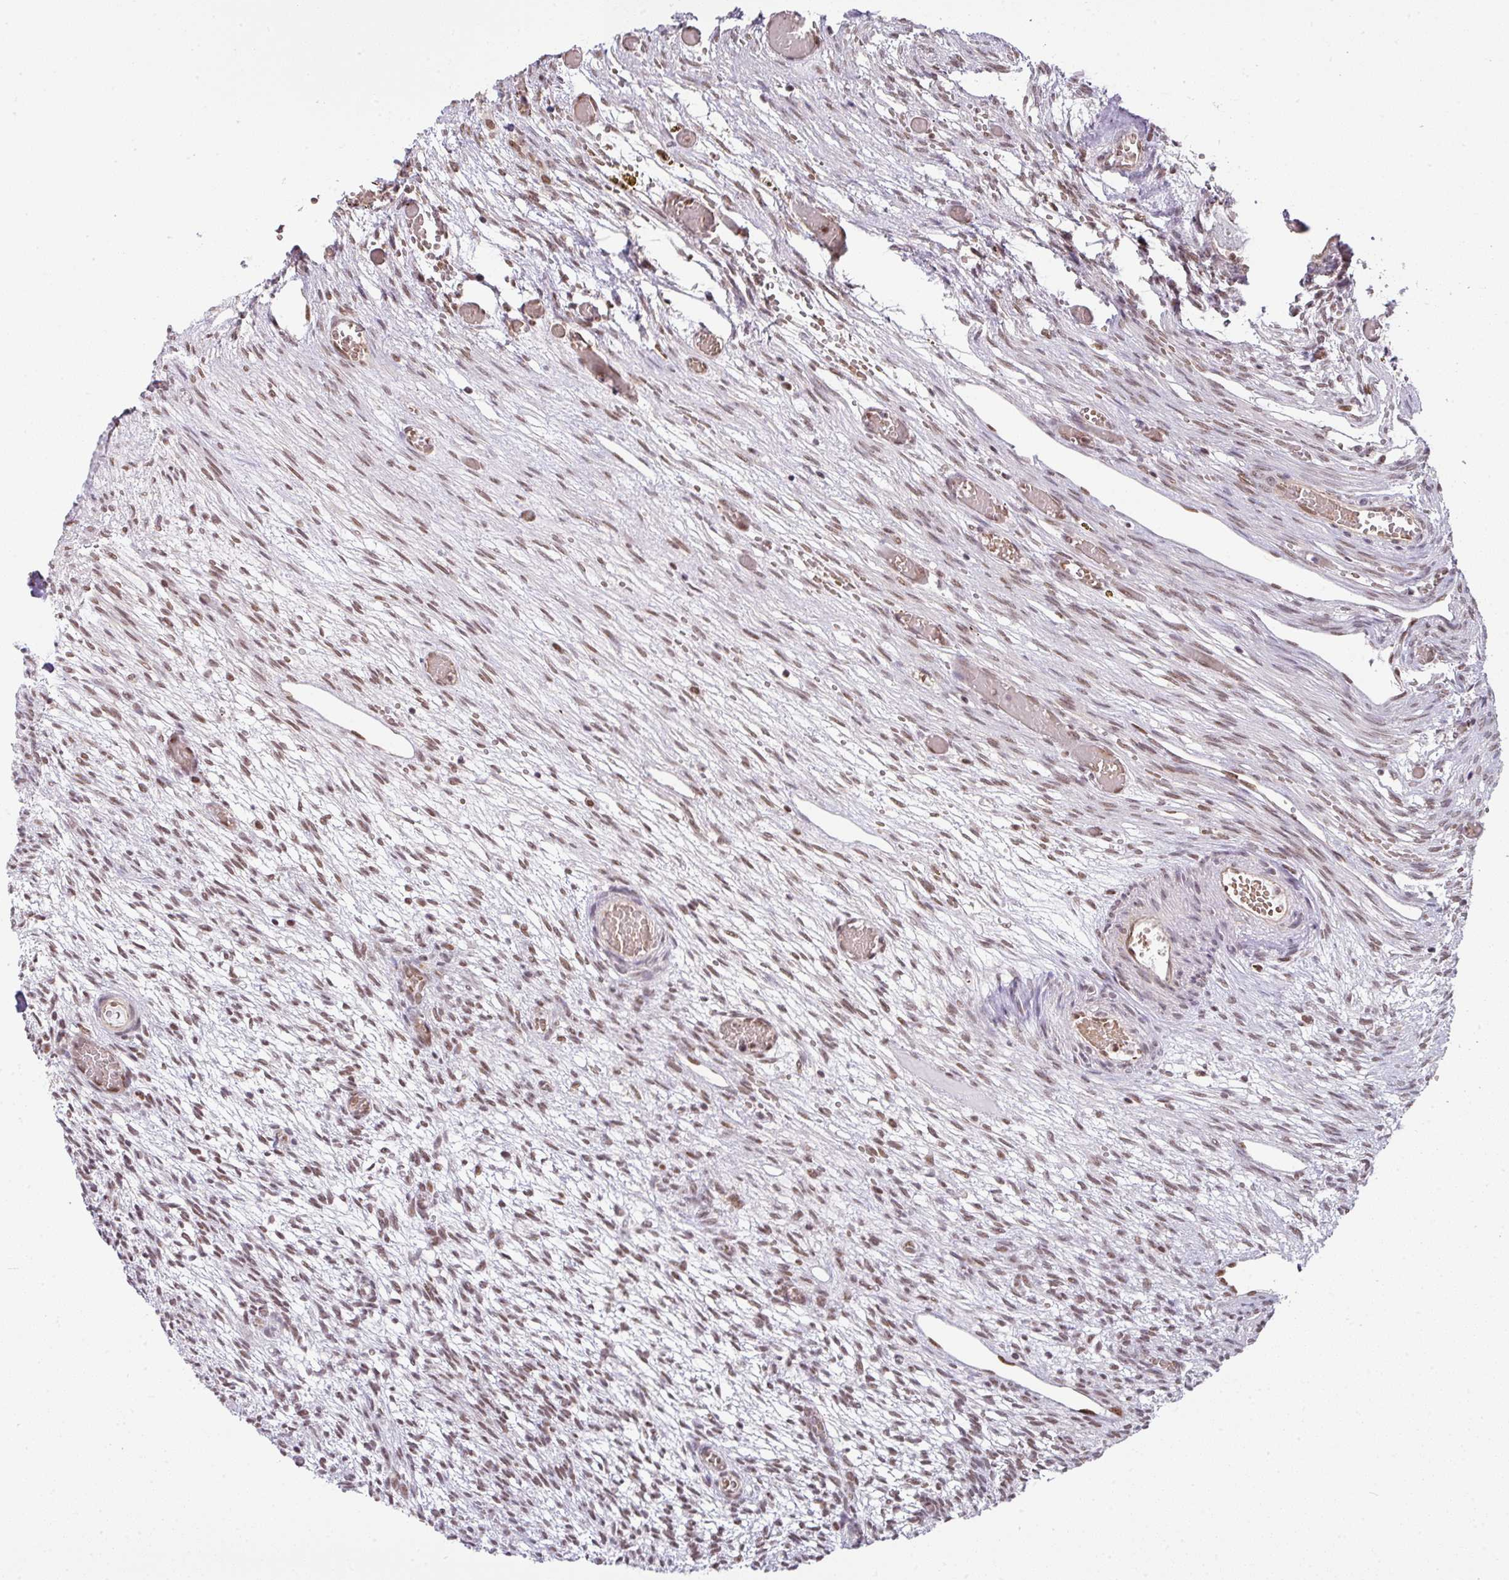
{"staining": {"intensity": "moderate", "quantity": ">75%", "location": "nuclear"}, "tissue": "ovary", "cell_type": "Follicle cells", "image_type": "normal", "snomed": [{"axis": "morphology", "description": "Normal tissue, NOS"}, {"axis": "topography", "description": "Ovary"}], "caption": "IHC photomicrograph of benign ovary stained for a protein (brown), which shows medium levels of moderate nuclear positivity in approximately >75% of follicle cells.", "gene": "NCOA5", "patient": {"sex": "female", "age": 67}}